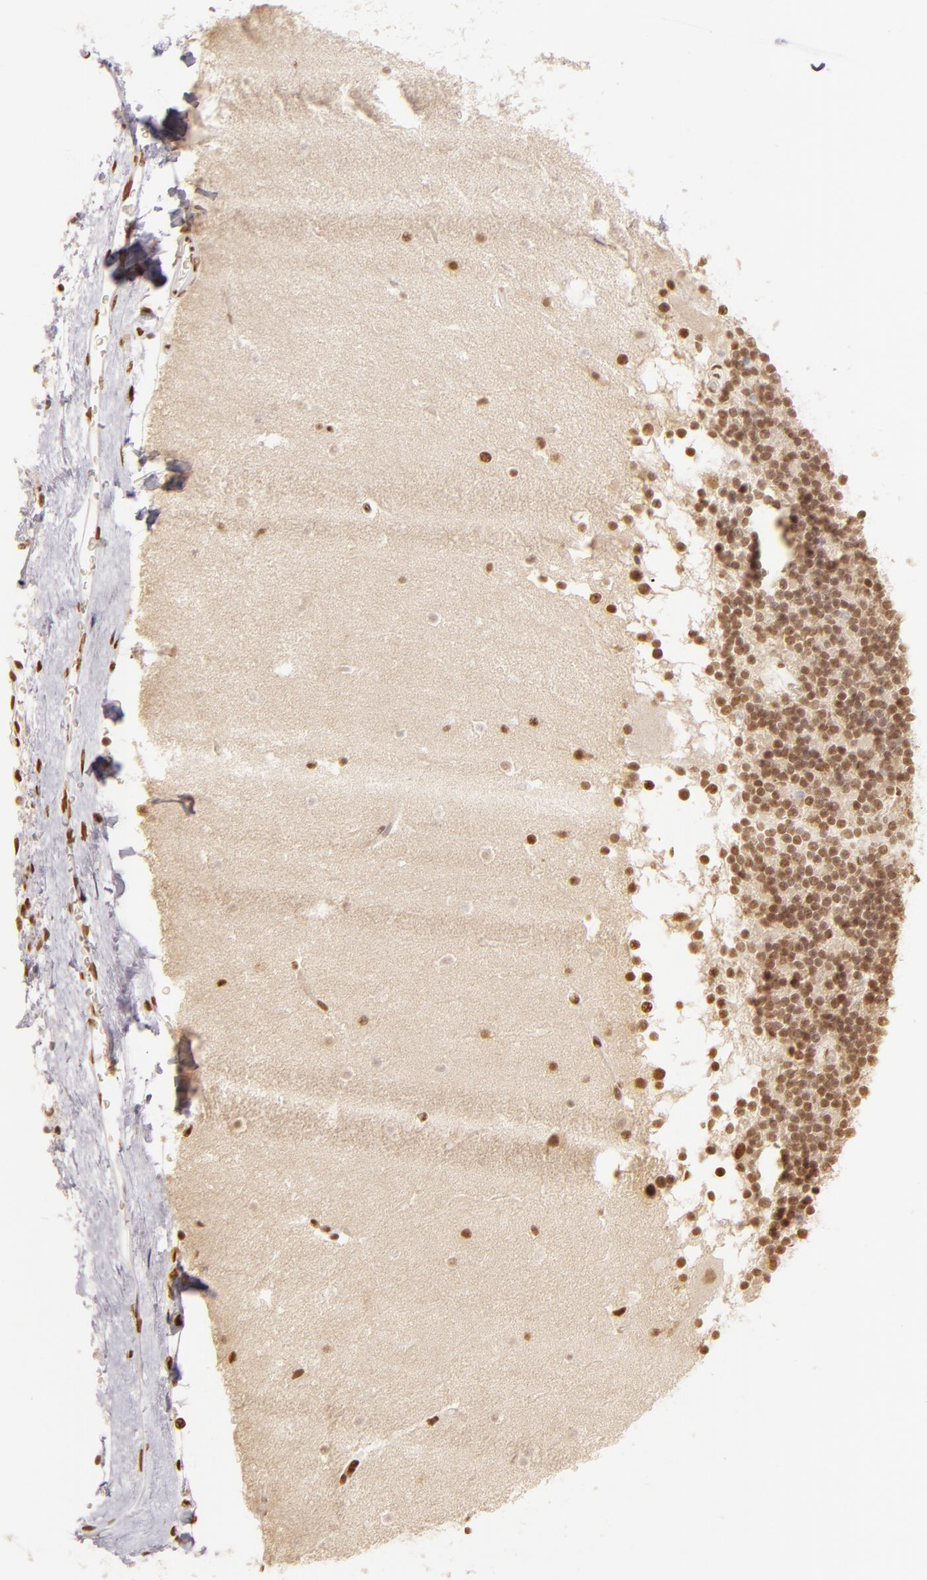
{"staining": {"intensity": "weak", "quantity": ">75%", "location": "nuclear"}, "tissue": "cerebellum", "cell_type": "Cells in granular layer", "image_type": "normal", "snomed": [{"axis": "morphology", "description": "Normal tissue, NOS"}, {"axis": "topography", "description": "Cerebellum"}], "caption": "This micrograph exhibits immunohistochemistry staining of normal human cerebellum, with low weak nuclear positivity in approximately >75% of cells in granular layer.", "gene": "PAPOLA", "patient": {"sex": "female", "age": 19}}